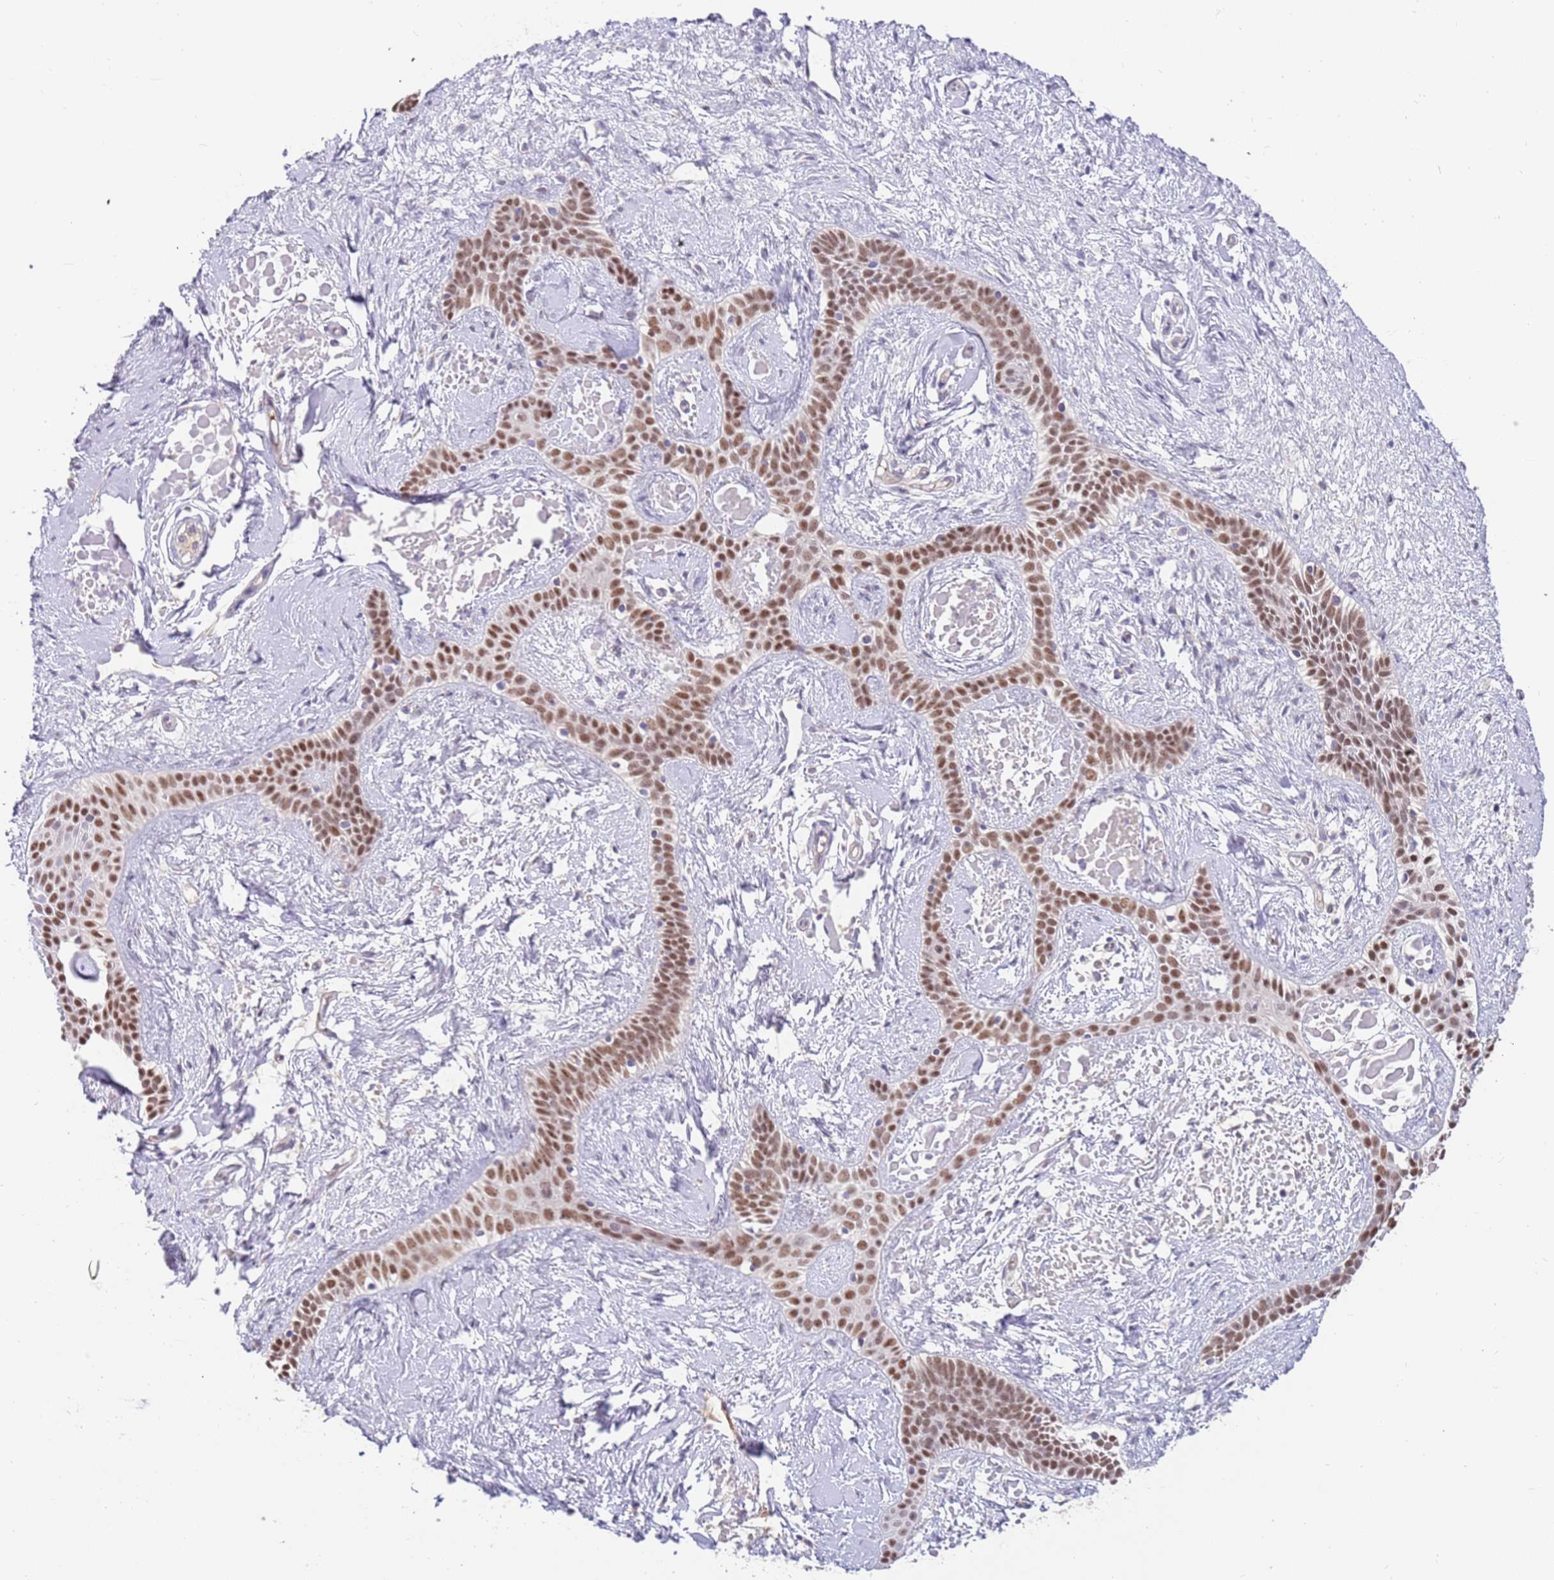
{"staining": {"intensity": "moderate", "quantity": ">75%", "location": "nuclear"}, "tissue": "skin cancer", "cell_type": "Tumor cells", "image_type": "cancer", "snomed": [{"axis": "morphology", "description": "Basal cell carcinoma"}, {"axis": "topography", "description": "Skin"}], "caption": "The histopathology image displays immunohistochemical staining of skin basal cell carcinoma. There is moderate nuclear positivity is seen in about >75% of tumor cells.", "gene": "ZNF746", "patient": {"sex": "male", "age": 78}}